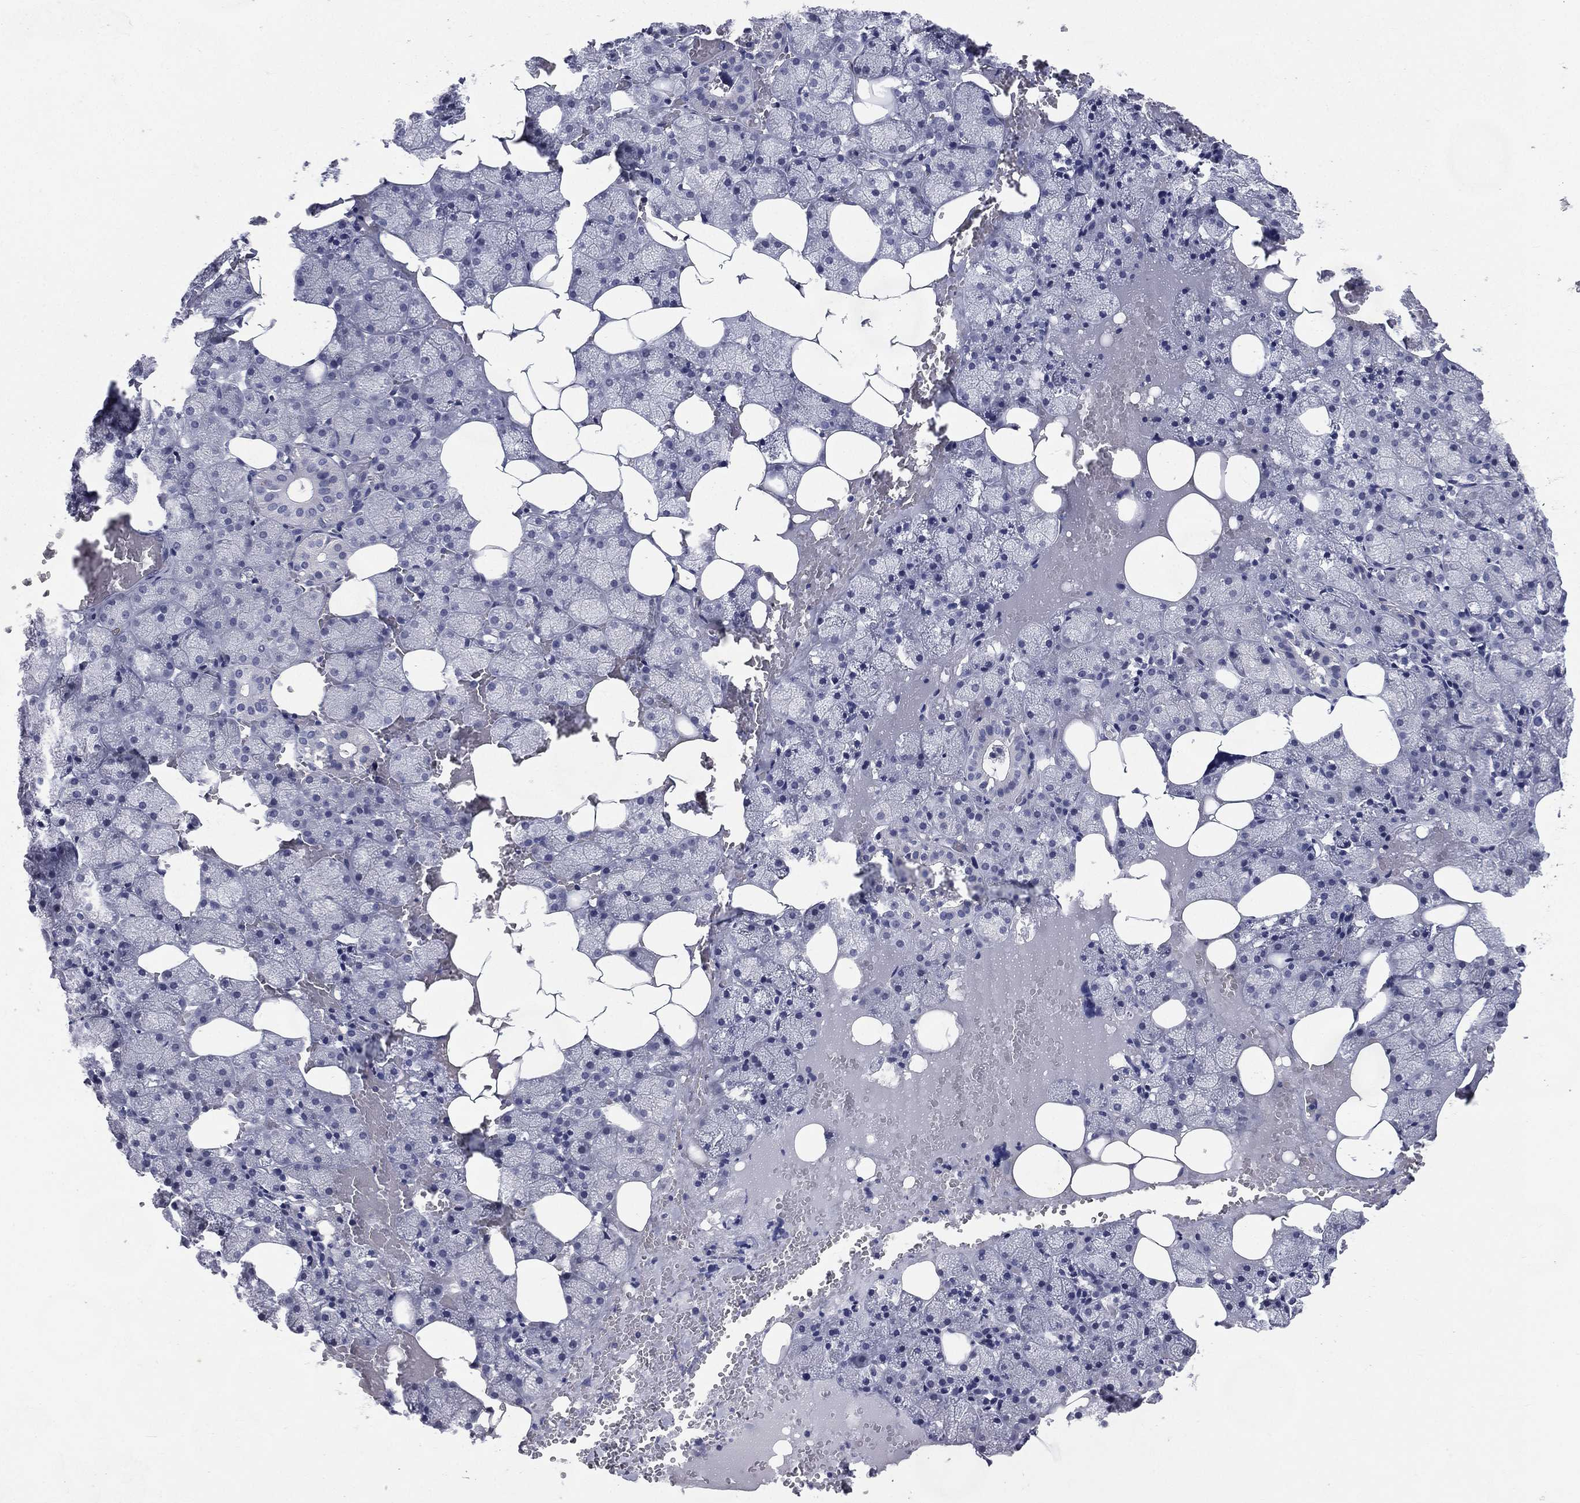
{"staining": {"intensity": "negative", "quantity": "none", "location": "none"}, "tissue": "salivary gland", "cell_type": "Glandular cells", "image_type": "normal", "snomed": [{"axis": "morphology", "description": "Normal tissue, NOS"}, {"axis": "topography", "description": "Salivary gland"}], "caption": "This is an immunohistochemistry (IHC) photomicrograph of benign human salivary gland. There is no positivity in glandular cells.", "gene": "IFT27", "patient": {"sex": "male", "age": 38}}